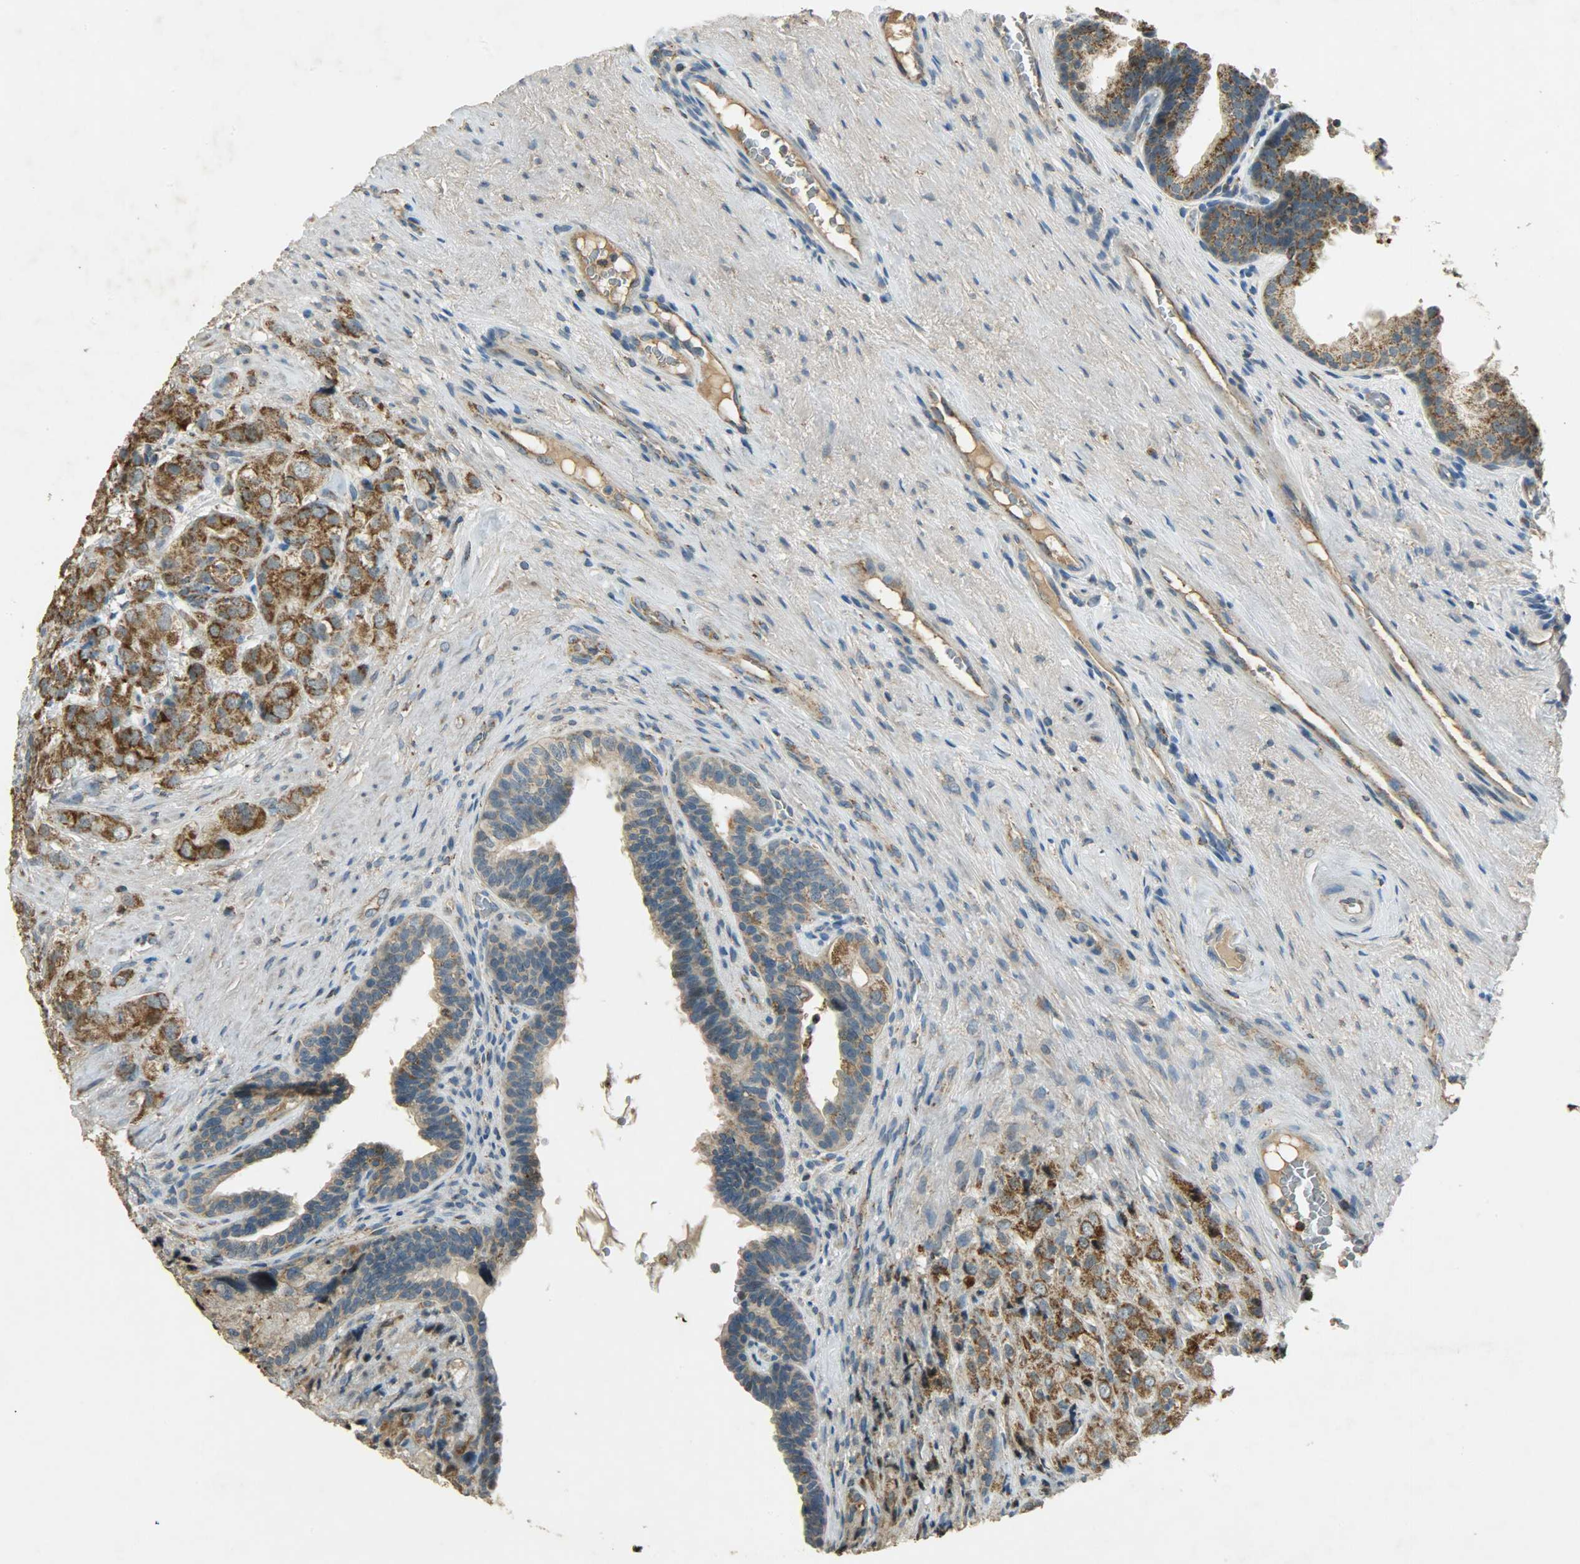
{"staining": {"intensity": "moderate", "quantity": ">75%", "location": "cytoplasmic/membranous"}, "tissue": "prostate cancer", "cell_type": "Tumor cells", "image_type": "cancer", "snomed": [{"axis": "morphology", "description": "Adenocarcinoma, High grade"}, {"axis": "topography", "description": "Prostate"}], "caption": "Immunohistochemical staining of human prostate cancer (high-grade adenocarcinoma) shows medium levels of moderate cytoplasmic/membranous protein expression in approximately >75% of tumor cells.", "gene": "HDHD5", "patient": {"sex": "male", "age": 68}}